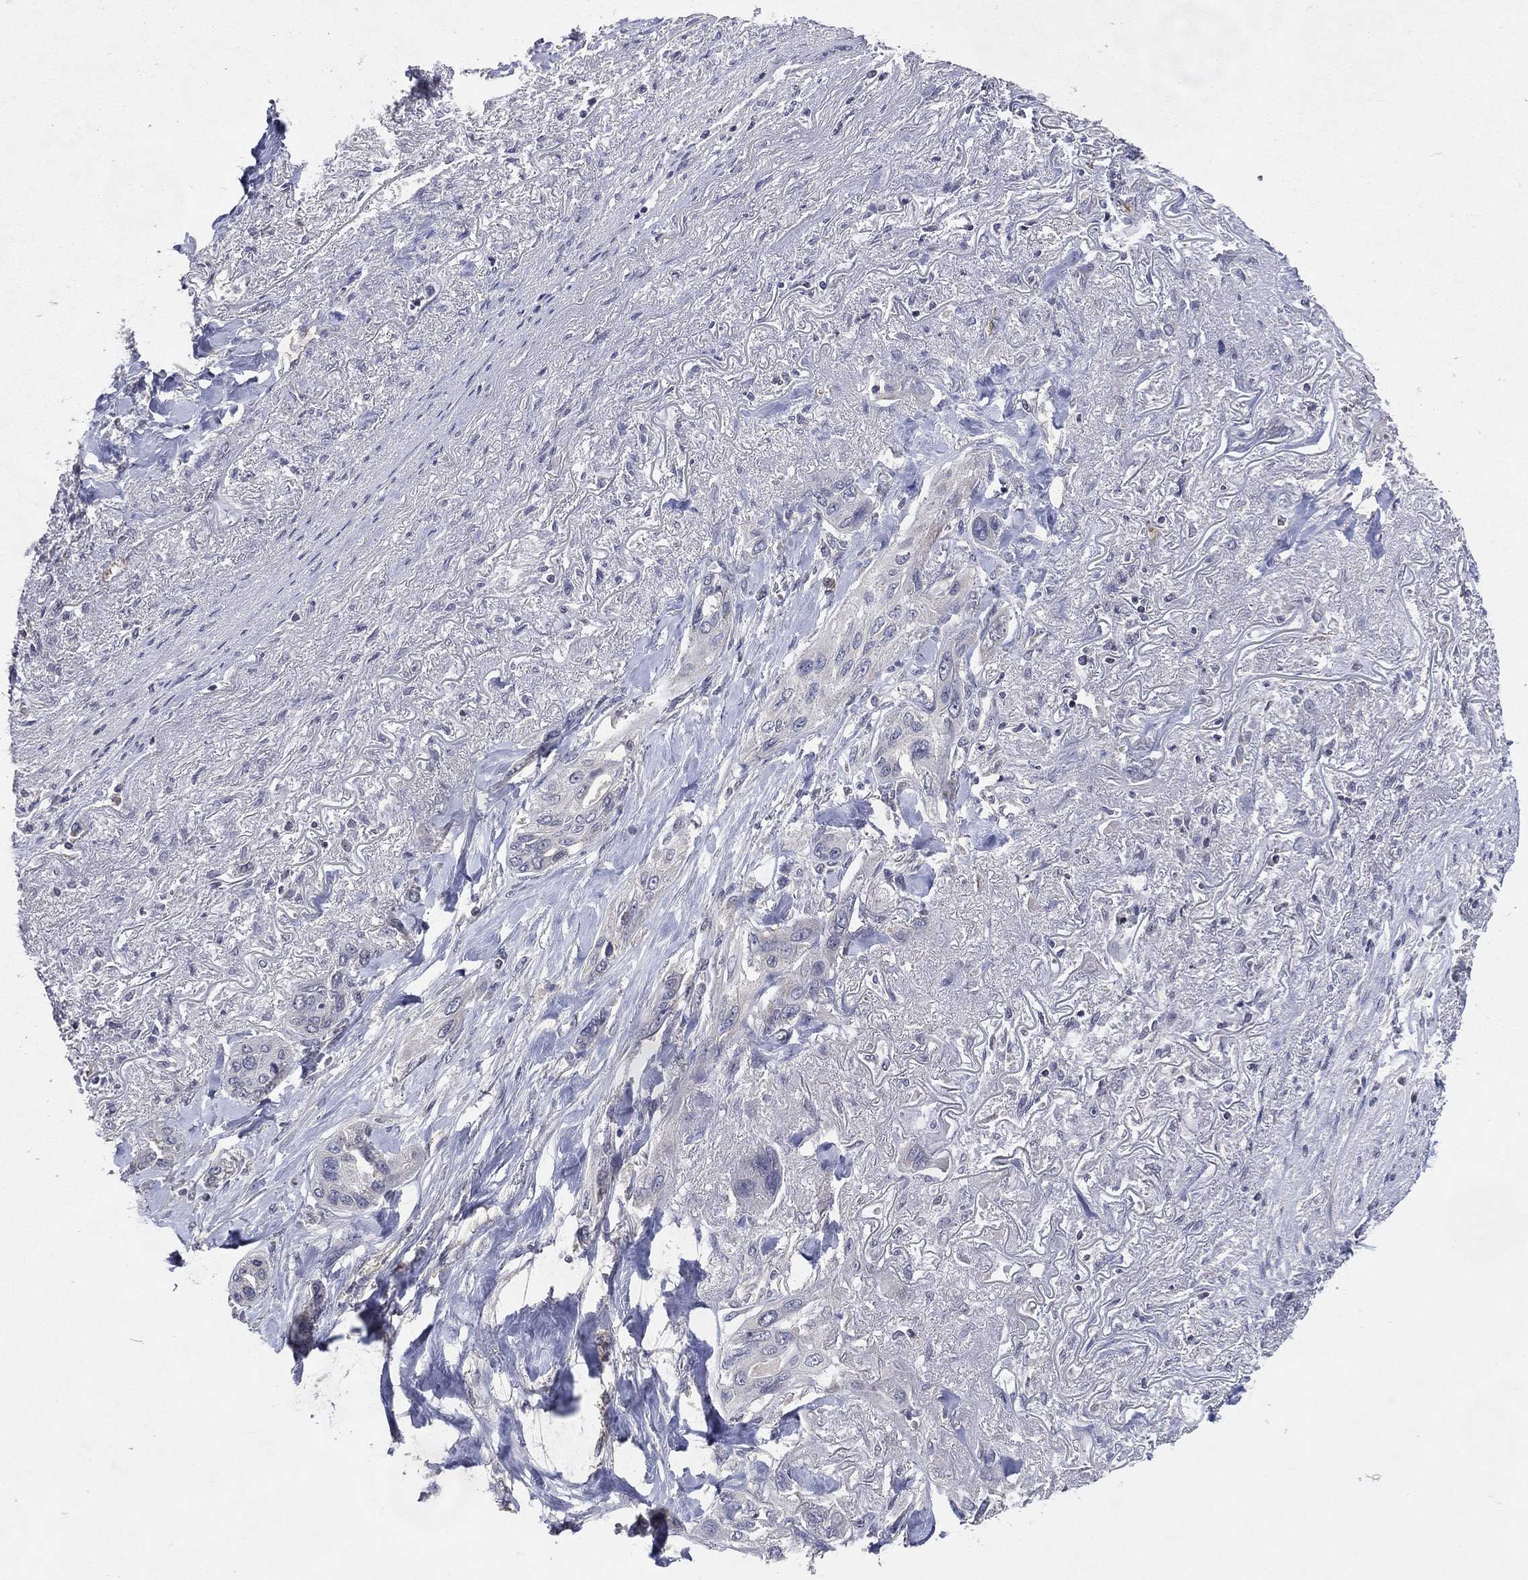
{"staining": {"intensity": "negative", "quantity": "none", "location": "none"}, "tissue": "lung cancer", "cell_type": "Tumor cells", "image_type": "cancer", "snomed": [{"axis": "morphology", "description": "Squamous cell carcinoma, NOS"}, {"axis": "topography", "description": "Lung"}], "caption": "Immunohistochemistry of lung squamous cell carcinoma displays no positivity in tumor cells.", "gene": "DNAH7", "patient": {"sex": "female", "age": 70}}